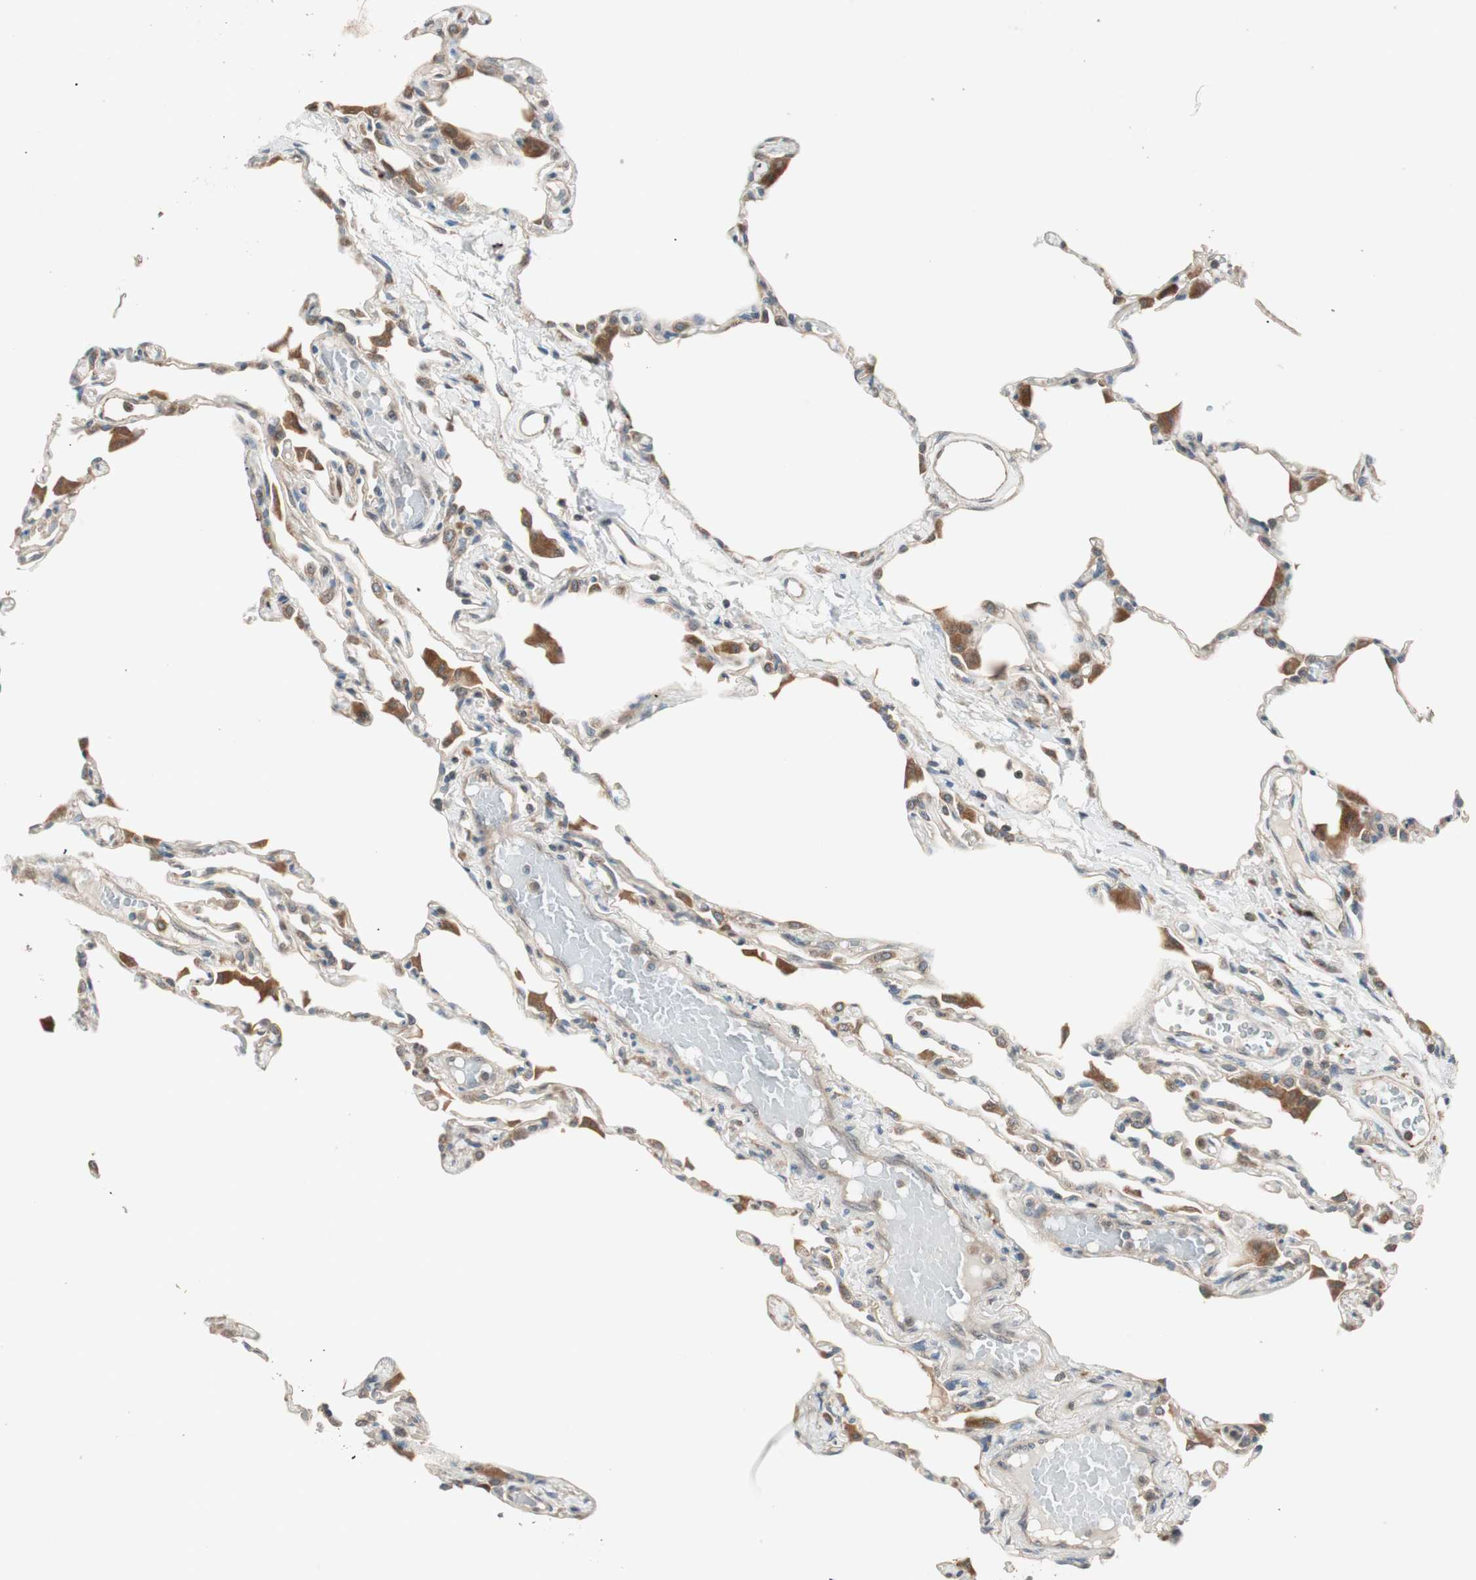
{"staining": {"intensity": "moderate", "quantity": ">75%", "location": "cytoplasmic/membranous"}, "tissue": "lung", "cell_type": "Alveolar cells", "image_type": "normal", "snomed": [{"axis": "morphology", "description": "Normal tissue, NOS"}, {"axis": "topography", "description": "Lung"}], "caption": "Moderate cytoplasmic/membranous protein expression is identified in about >75% of alveolar cells in lung. The protein of interest is stained brown, and the nuclei are stained in blue (DAB IHC with brightfield microscopy, high magnification).", "gene": "ATP6AP2", "patient": {"sex": "female", "age": 49}}